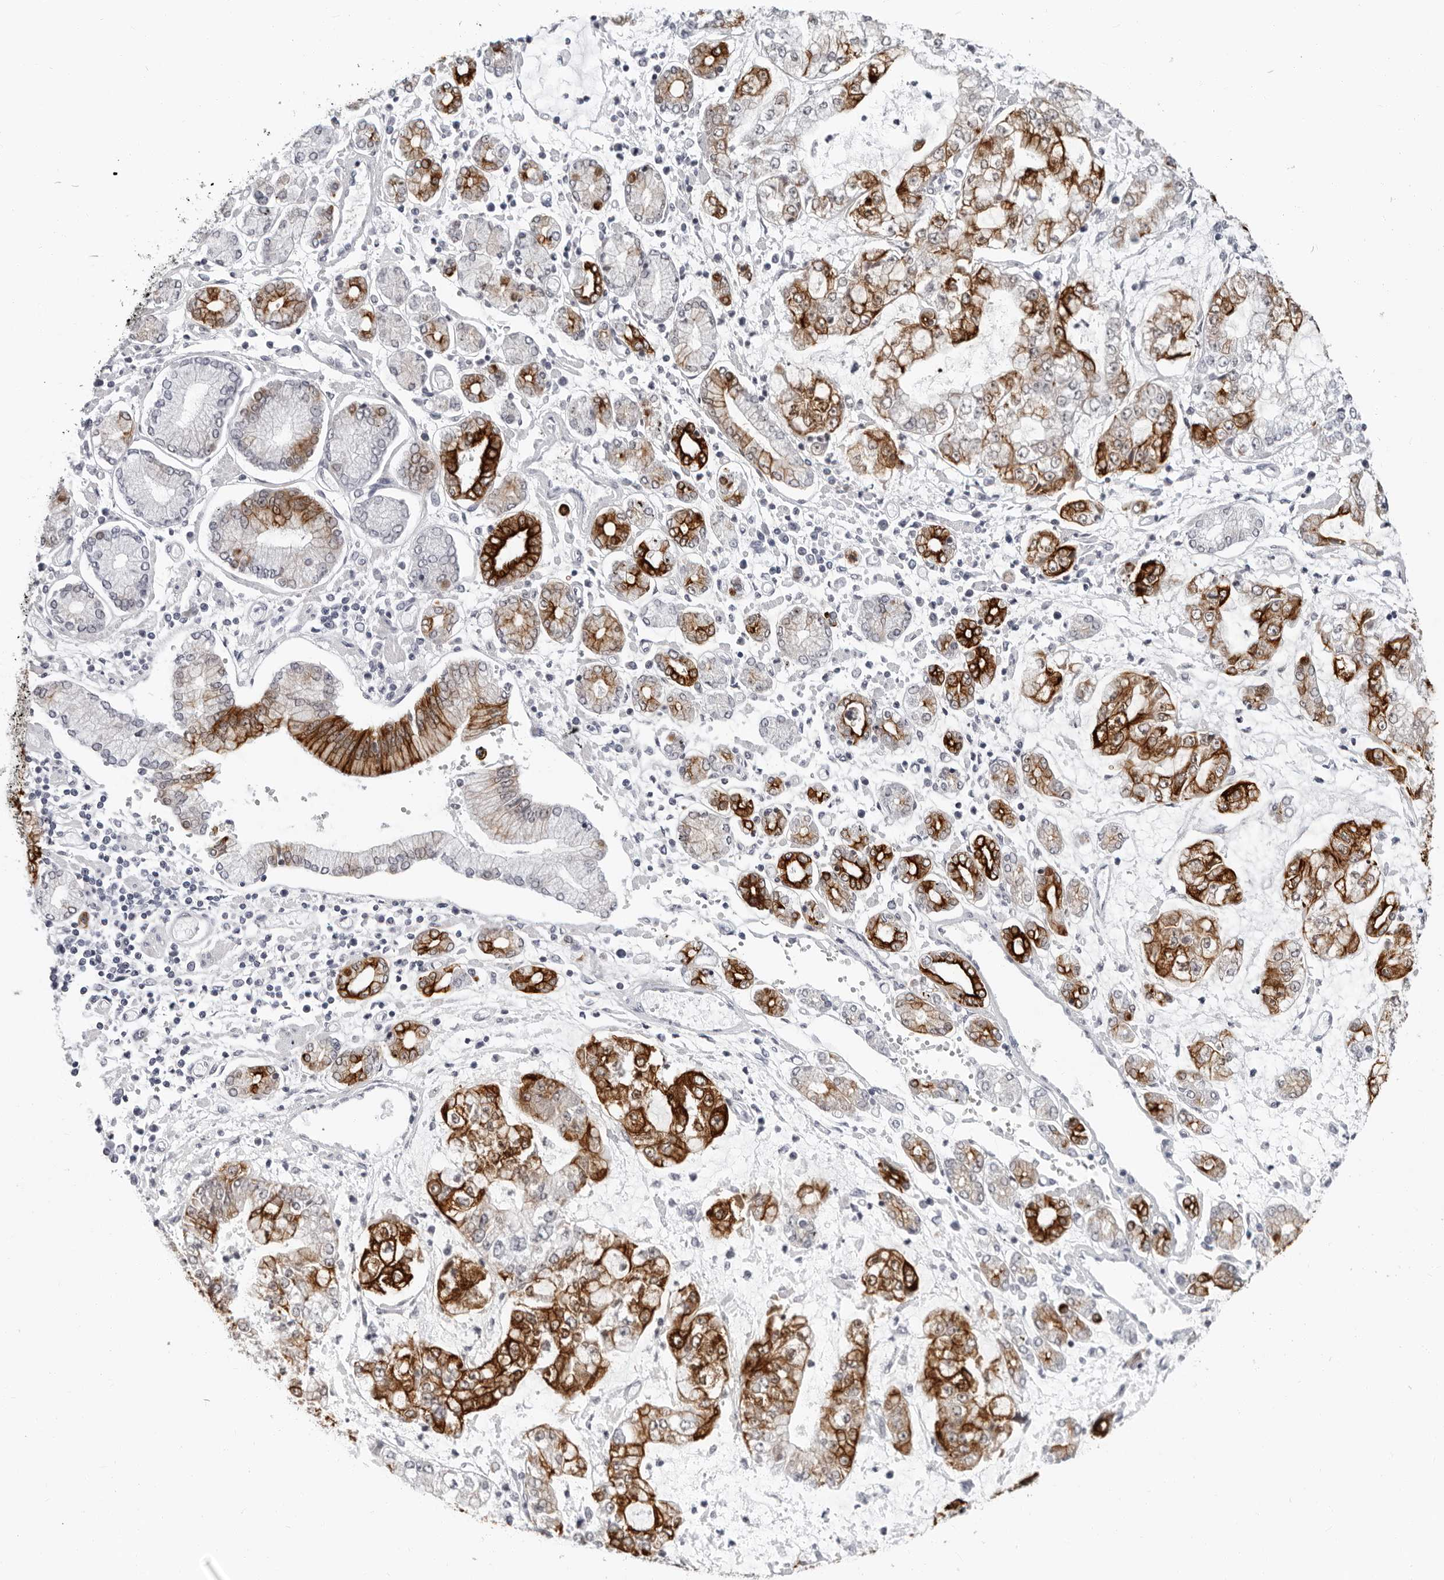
{"staining": {"intensity": "strong", "quantity": ">75%", "location": "cytoplasmic/membranous"}, "tissue": "stomach cancer", "cell_type": "Tumor cells", "image_type": "cancer", "snomed": [{"axis": "morphology", "description": "Adenocarcinoma, NOS"}, {"axis": "topography", "description": "Stomach"}], "caption": "Protein staining of stomach adenocarcinoma tissue demonstrates strong cytoplasmic/membranous expression in approximately >75% of tumor cells. Using DAB (brown) and hematoxylin (blue) stains, captured at high magnification using brightfield microscopy.", "gene": "CCDC28B", "patient": {"sex": "male", "age": 76}}